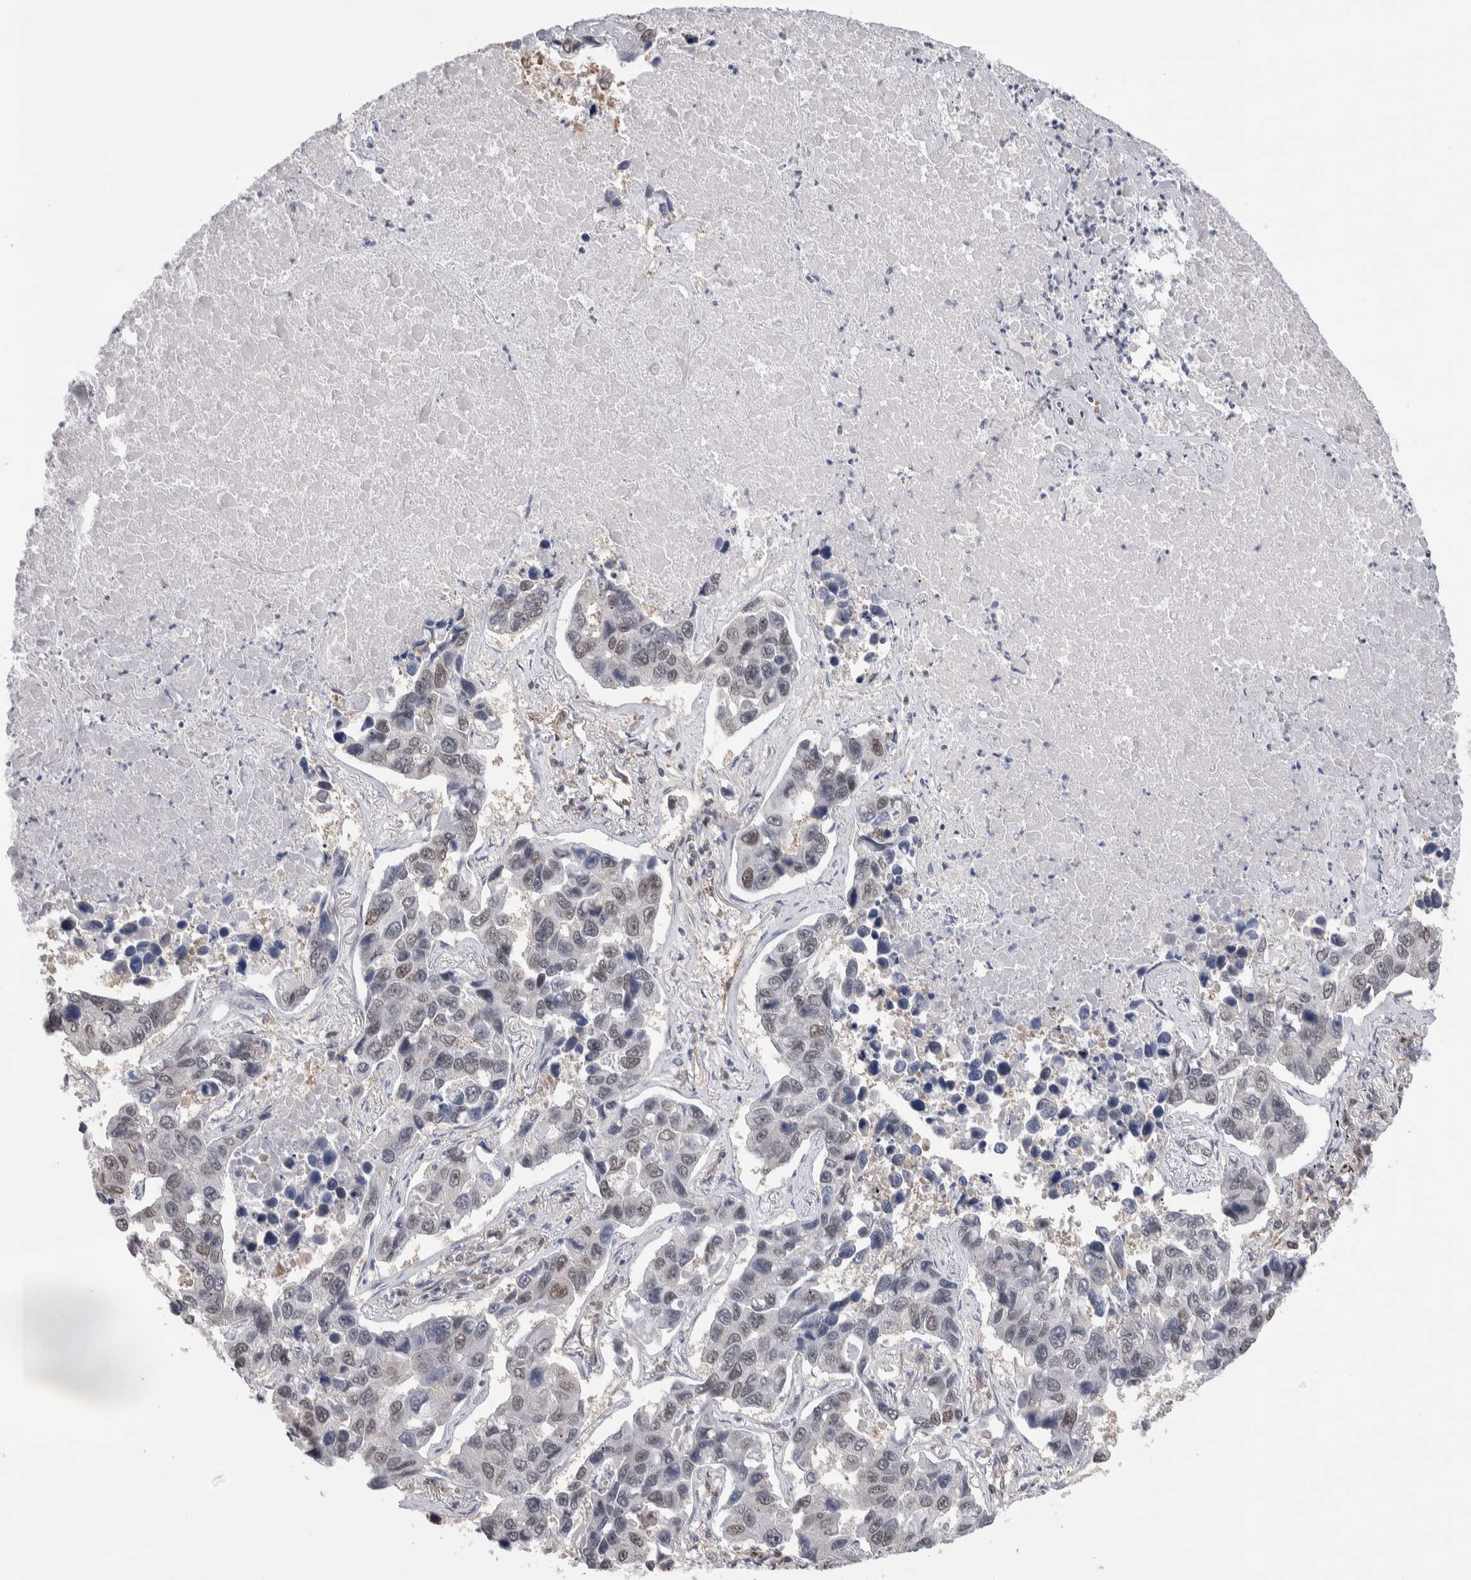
{"staining": {"intensity": "weak", "quantity": "25%-75%", "location": "nuclear"}, "tissue": "lung cancer", "cell_type": "Tumor cells", "image_type": "cancer", "snomed": [{"axis": "morphology", "description": "Adenocarcinoma, NOS"}, {"axis": "topography", "description": "Lung"}], "caption": "This histopathology image displays immunohistochemistry (IHC) staining of adenocarcinoma (lung), with low weak nuclear positivity in about 25%-75% of tumor cells.", "gene": "ZBTB49", "patient": {"sex": "male", "age": 64}}